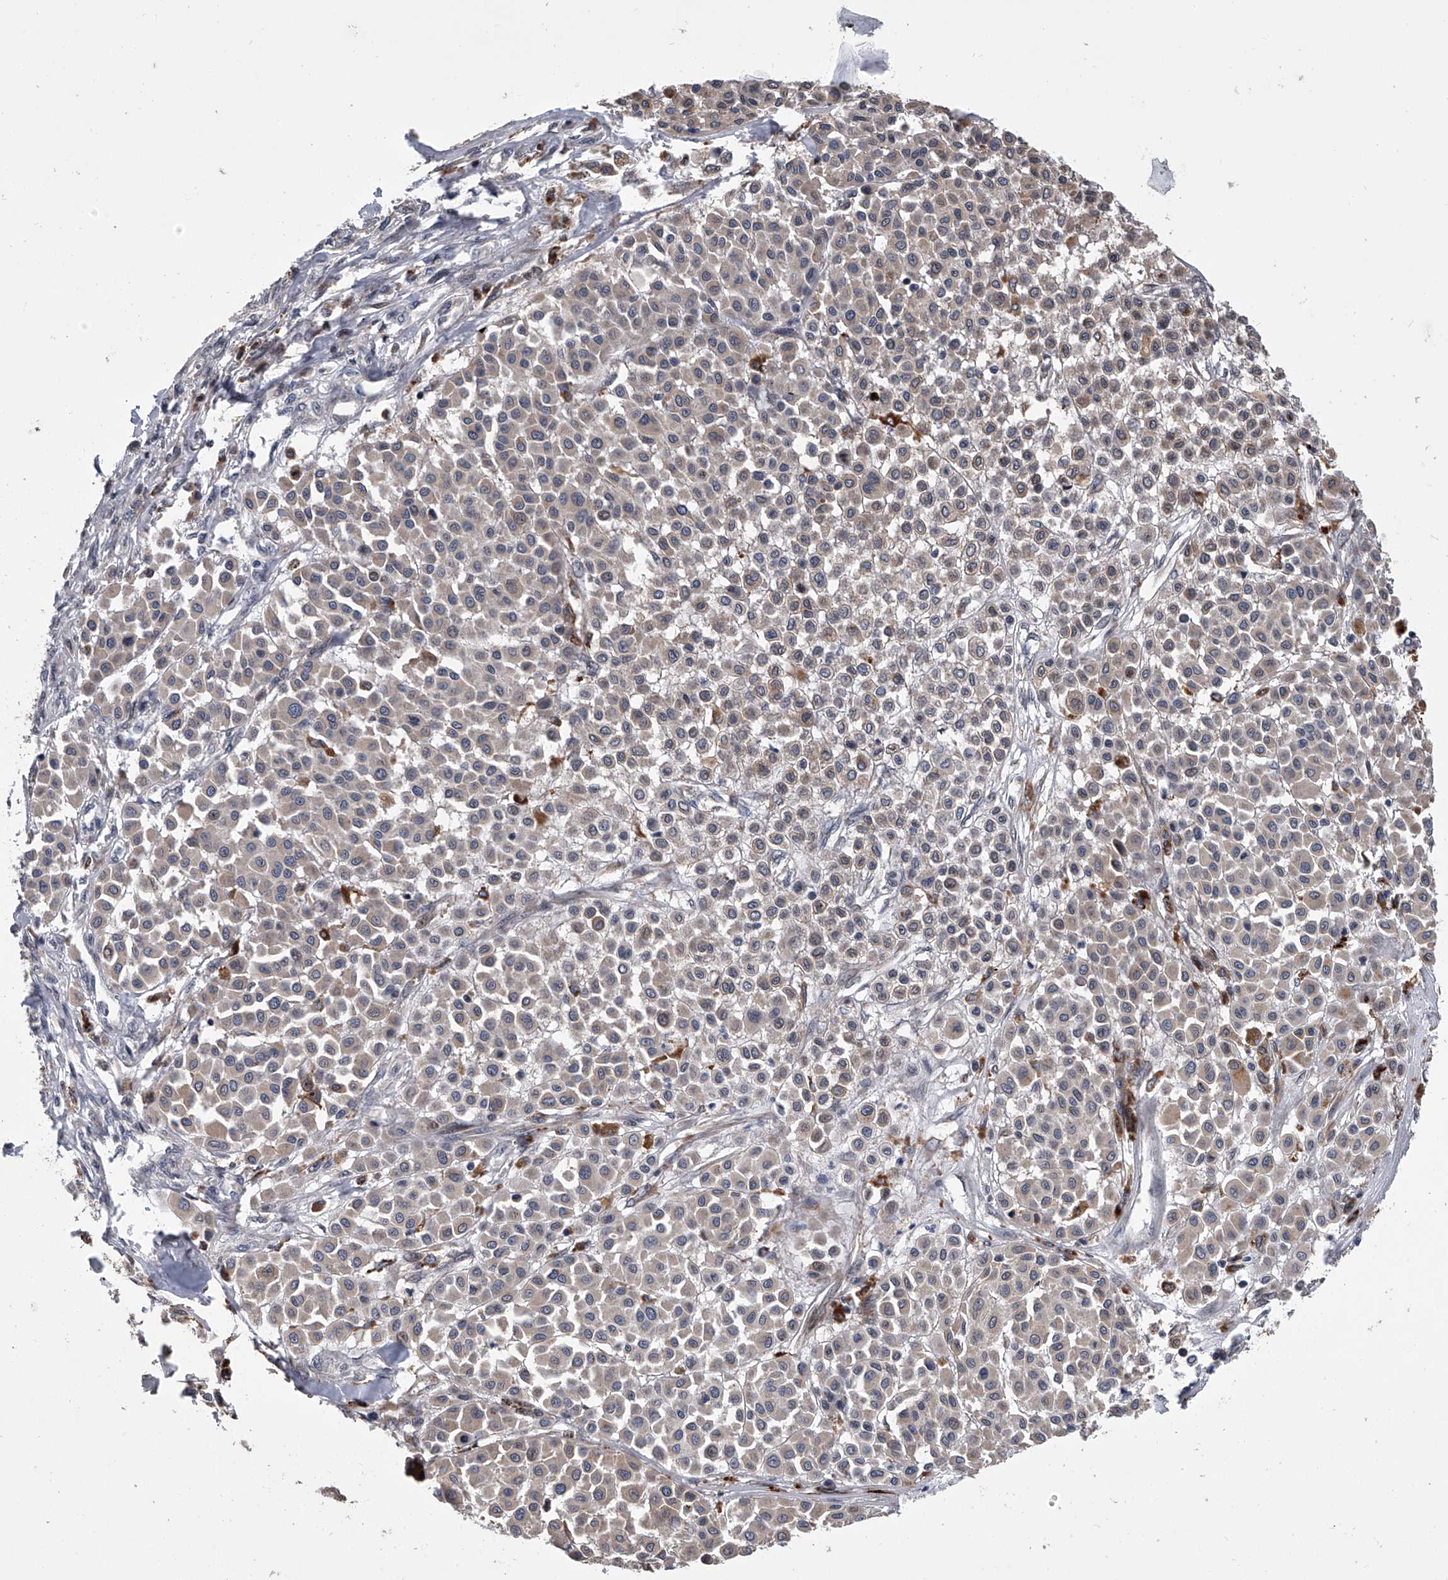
{"staining": {"intensity": "negative", "quantity": "none", "location": "none"}, "tissue": "melanoma", "cell_type": "Tumor cells", "image_type": "cancer", "snomed": [{"axis": "morphology", "description": "Malignant melanoma, Metastatic site"}, {"axis": "topography", "description": "Soft tissue"}], "caption": "There is no significant staining in tumor cells of malignant melanoma (metastatic site).", "gene": "TRIM8", "patient": {"sex": "male", "age": 41}}